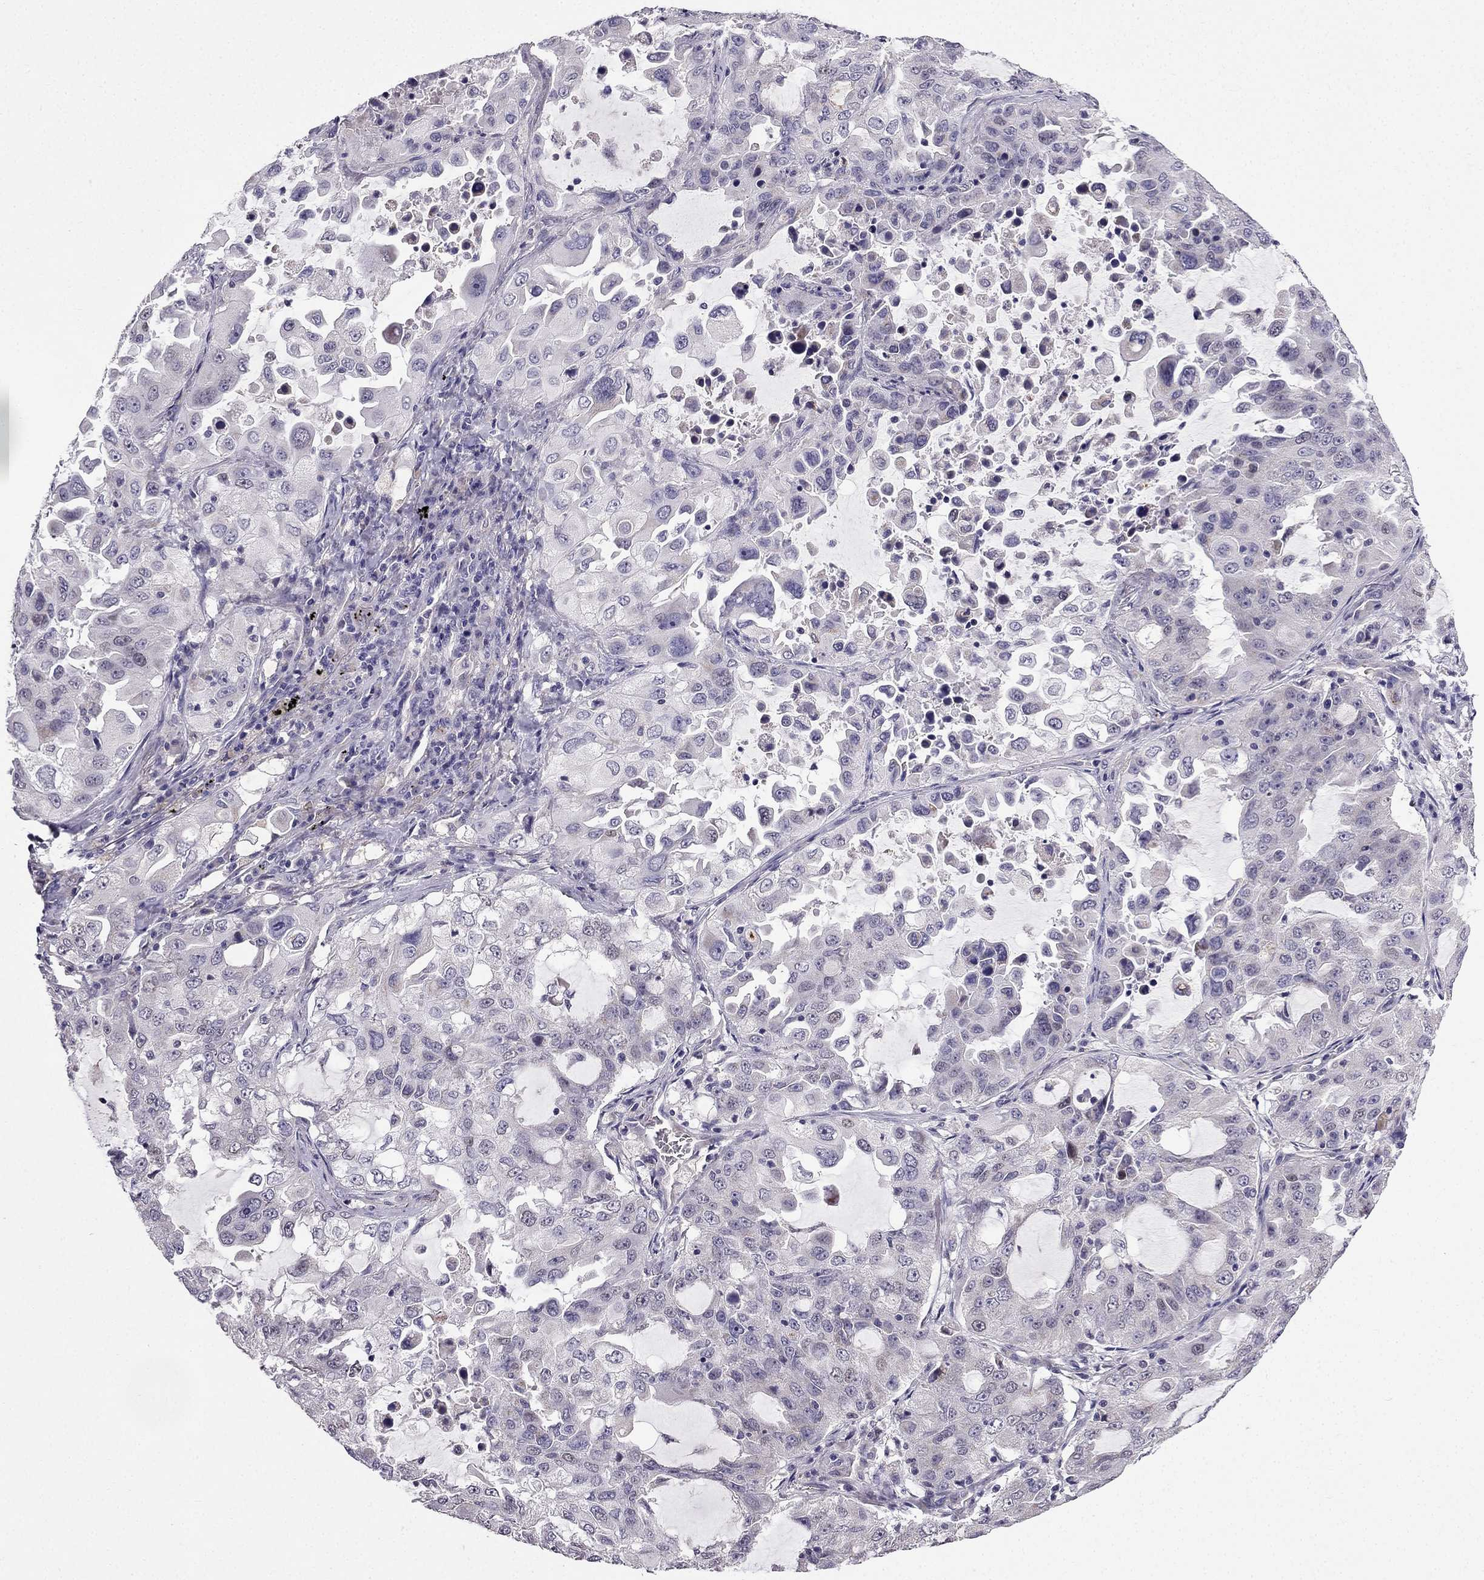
{"staining": {"intensity": "negative", "quantity": "none", "location": "none"}, "tissue": "lung cancer", "cell_type": "Tumor cells", "image_type": "cancer", "snomed": [{"axis": "morphology", "description": "Adenocarcinoma, NOS"}, {"axis": "topography", "description": "Lung"}], "caption": "The immunohistochemistry (IHC) image has no significant staining in tumor cells of lung adenocarcinoma tissue.", "gene": "SLC6A2", "patient": {"sex": "female", "age": 61}}